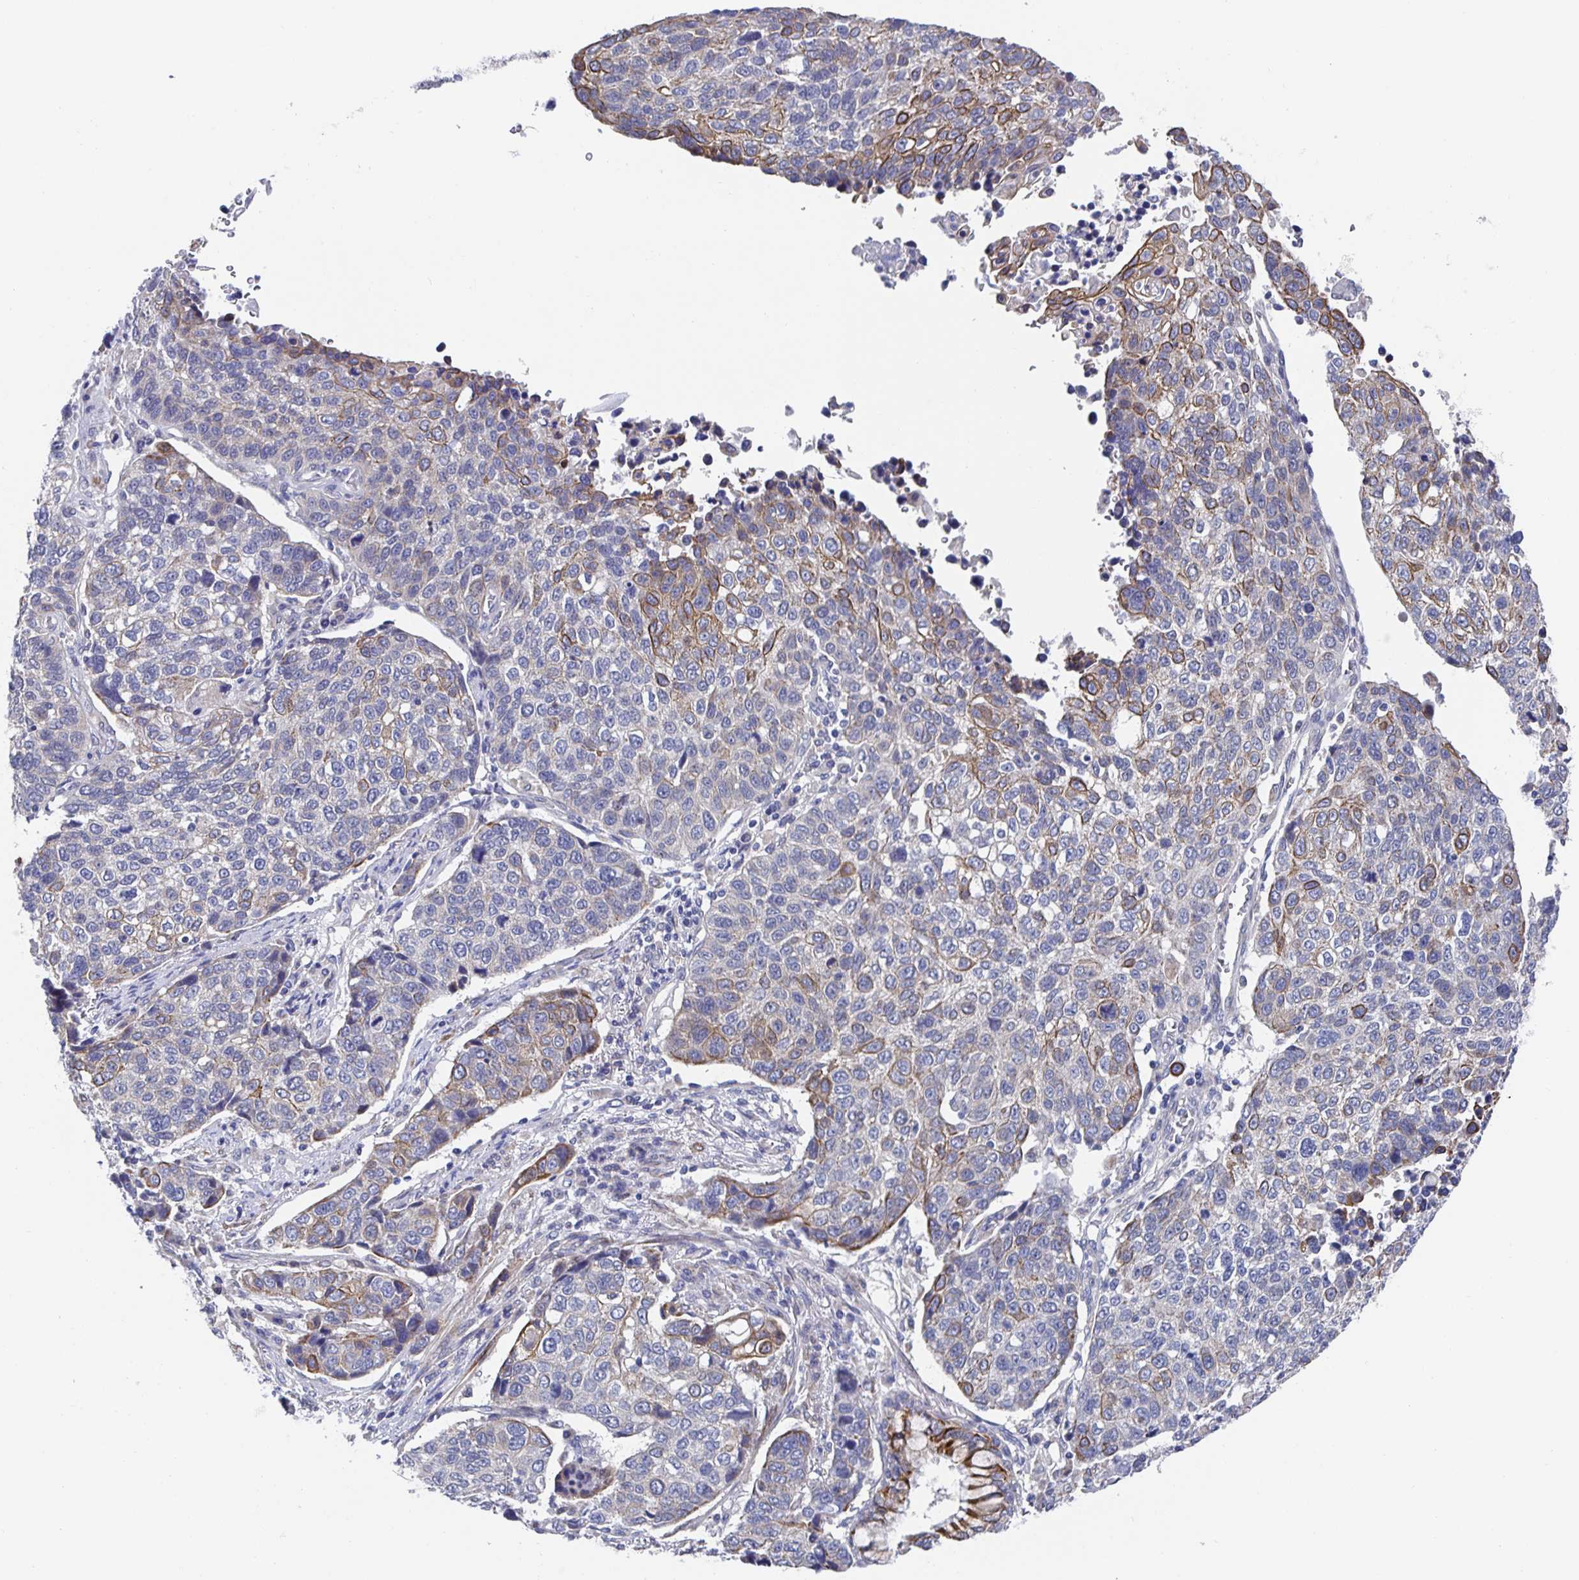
{"staining": {"intensity": "moderate", "quantity": "<25%", "location": "cytoplasmic/membranous"}, "tissue": "lung cancer", "cell_type": "Tumor cells", "image_type": "cancer", "snomed": [{"axis": "morphology", "description": "Squamous cell carcinoma, NOS"}, {"axis": "topography", "description": "Lymph node"}, {"axis": "topography", "description": "Lung"}], "caption": "High-power microscopy captured an IHC micrograph of lung cancer, revealing moderate cytoplasmic/membranous expression in approximately <25% of tumor cells. The staining was performed using DAB, with brown indicating positive protein expression. Nuclei are stained blue with hematoxylin.", "gene": "ZIK1", "patient": {"sex": "male", "age": 61}}